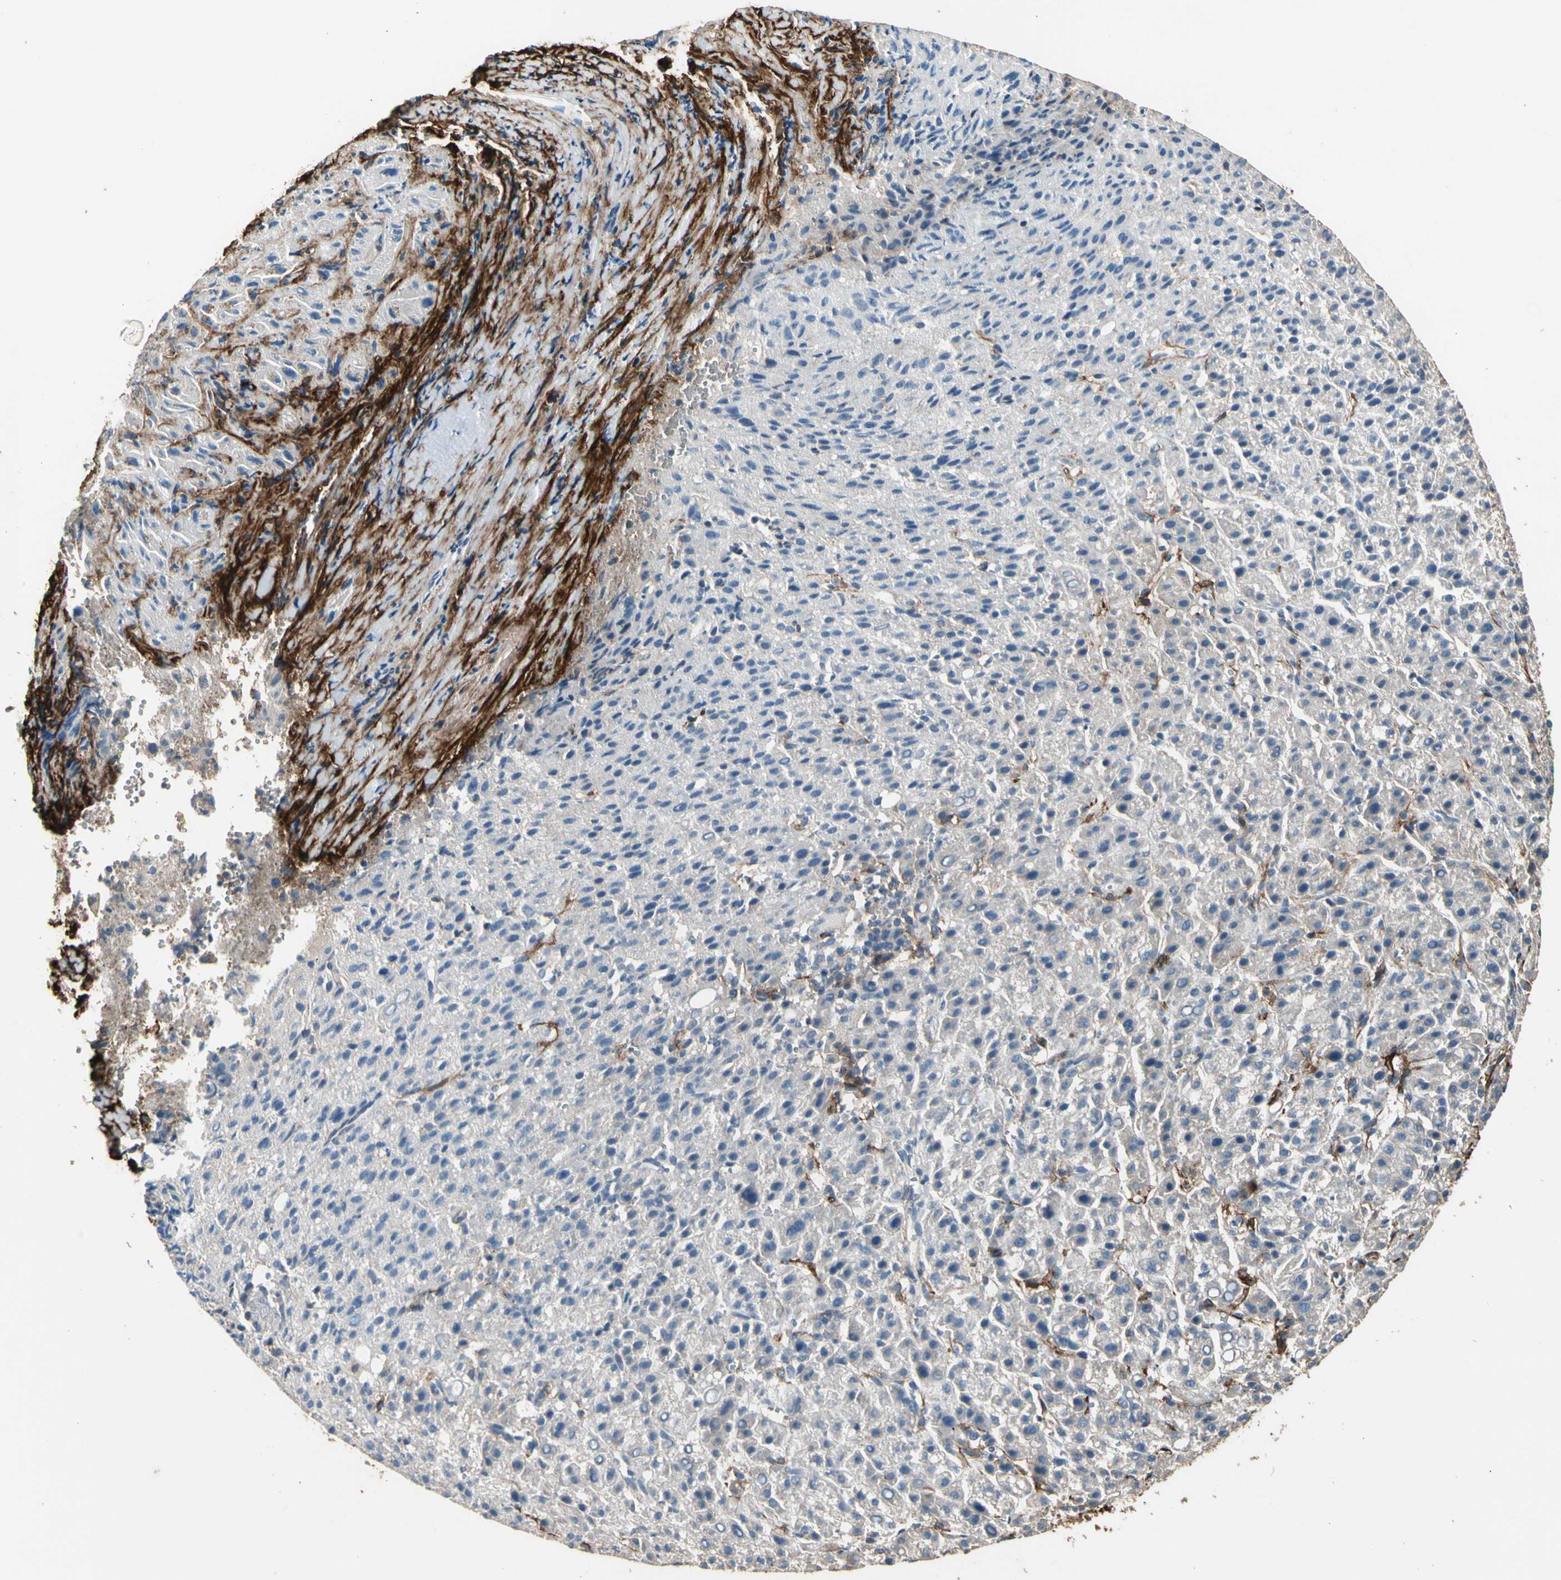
{"staining": {"intensity": "negative", "quantity": "none", "location": "none"}, "tissue": "liver cancer", "cell_type": "Tumor cells", "image_type": "cancer", "snomed": [{"axis": "morphology", "description": "Carcinoma, Hepatocellular, NOS"}, {"axis": "topography", "description": "Liver"}], "caption": "Hepatocellular carcinoma (liver) stained for a protein using immunohistochemistry shows no expression tumor cells.", "gene": "SUSD2", "patient": {"sex": "female", "age": 58}}